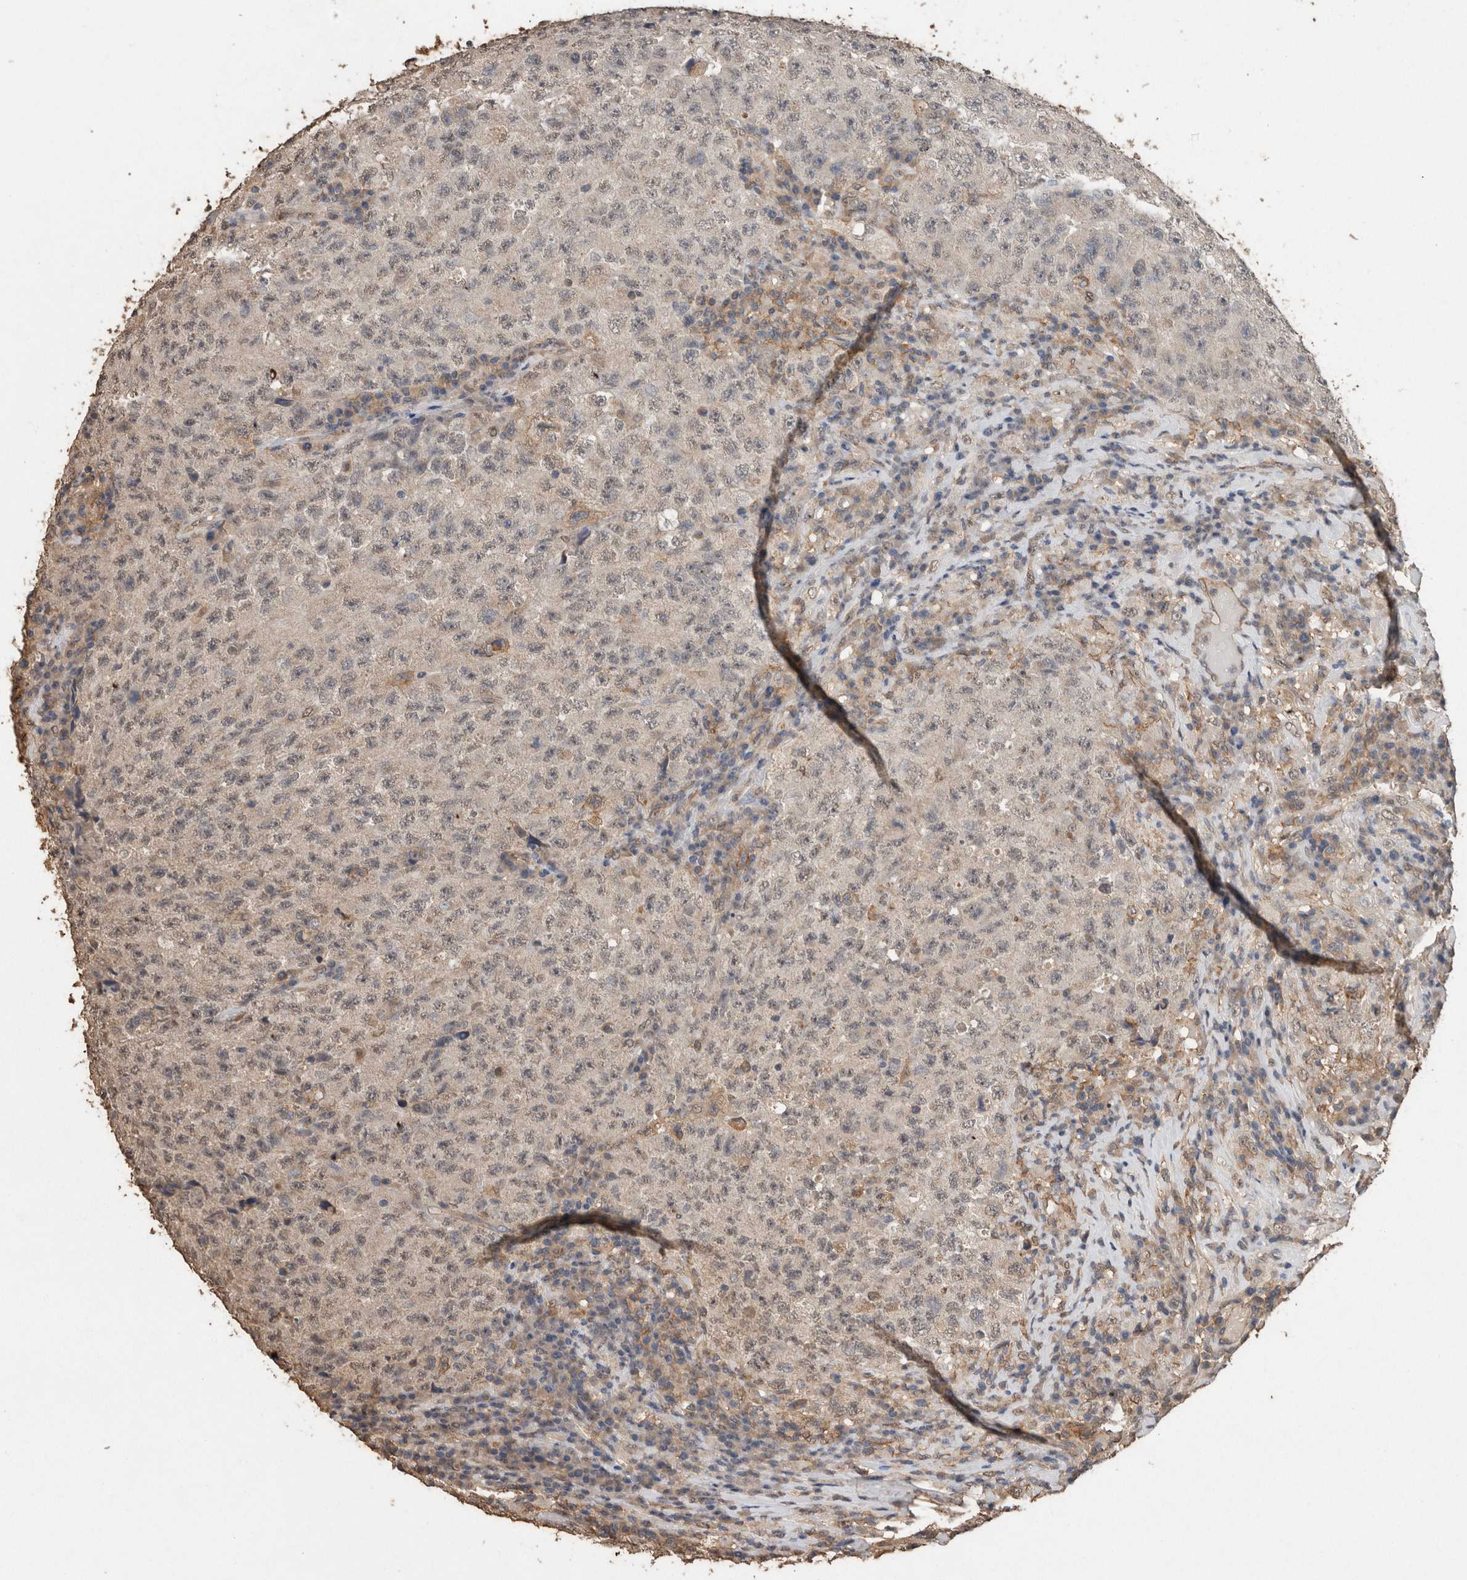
{"staining": {"intensity": "negative", "quantity": "none", "location": "none"}, "tissue": "testis cancer", "cell_type": "Tumor cells", "image_type": "cancer", "snomed": [{"axis": "morphology", "description": "Necrosis, NOS"}, {"axis": "morphology", "description": "Carcinoma, Embryonal, NOS"}, {"axis": "topography", "description": "Testis"}], "caption": "IHC of embryonal carcinoma (testis) shows no positivity in tumor cells.", "gene": "S100A10", "patient": {"sex": "male", "age": 19}}